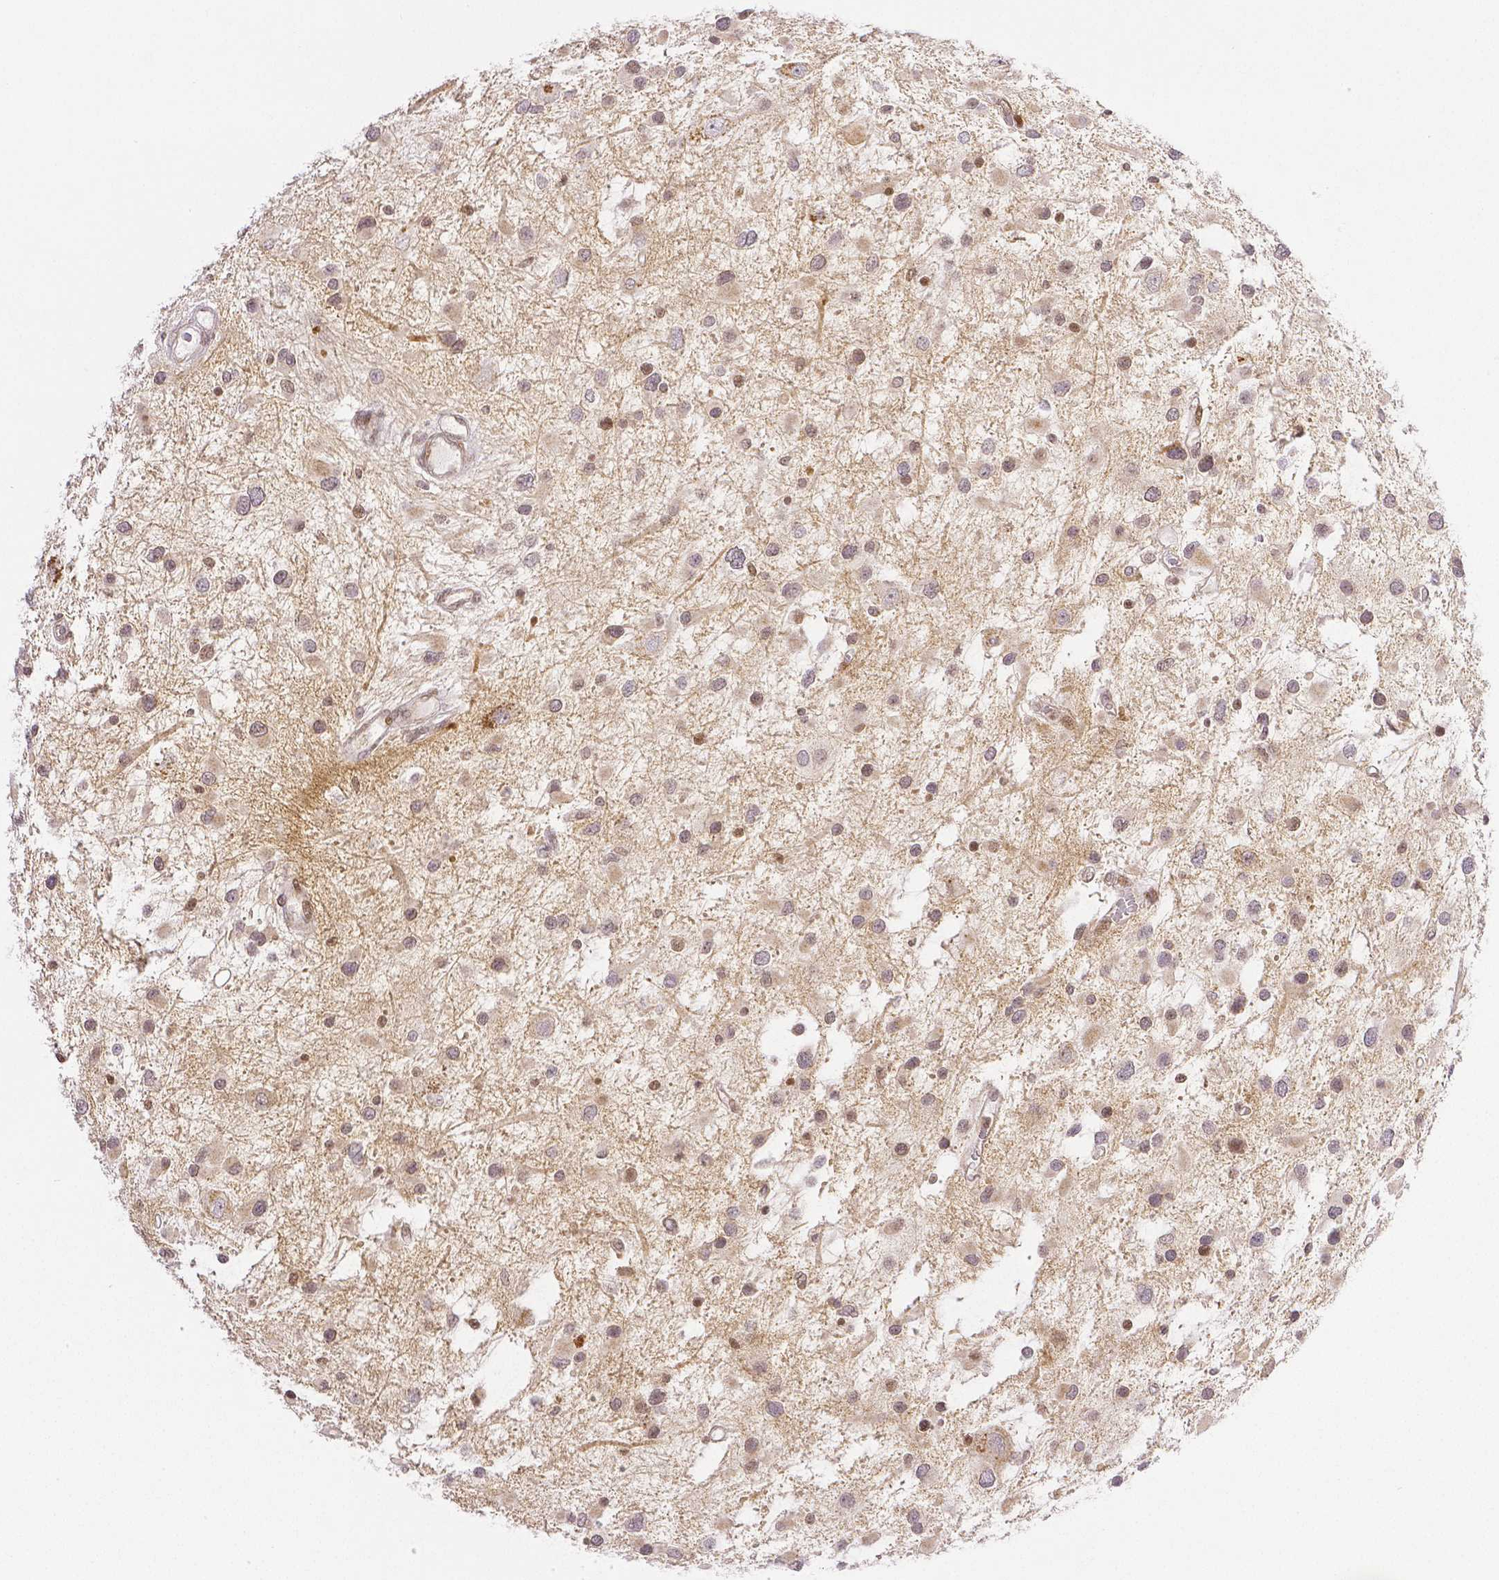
{"staining": {"intensity": "weak", "quantity": "<25%", "location": "cytoplasmic/membranous"}, "tissue": "glioma", "cell_type": "Tumor cells", "image_type": "cancer", "snomed": [{"axis": "morphology", "description": "Glioma, malignant, Low grade"}, {"axis": "topography", "description": "Brain"}], "caption": "Tumor cells are negative for protein expression in human glioma.", "gene": "THY1", "patient": {"sex": "female", "age": 32}}